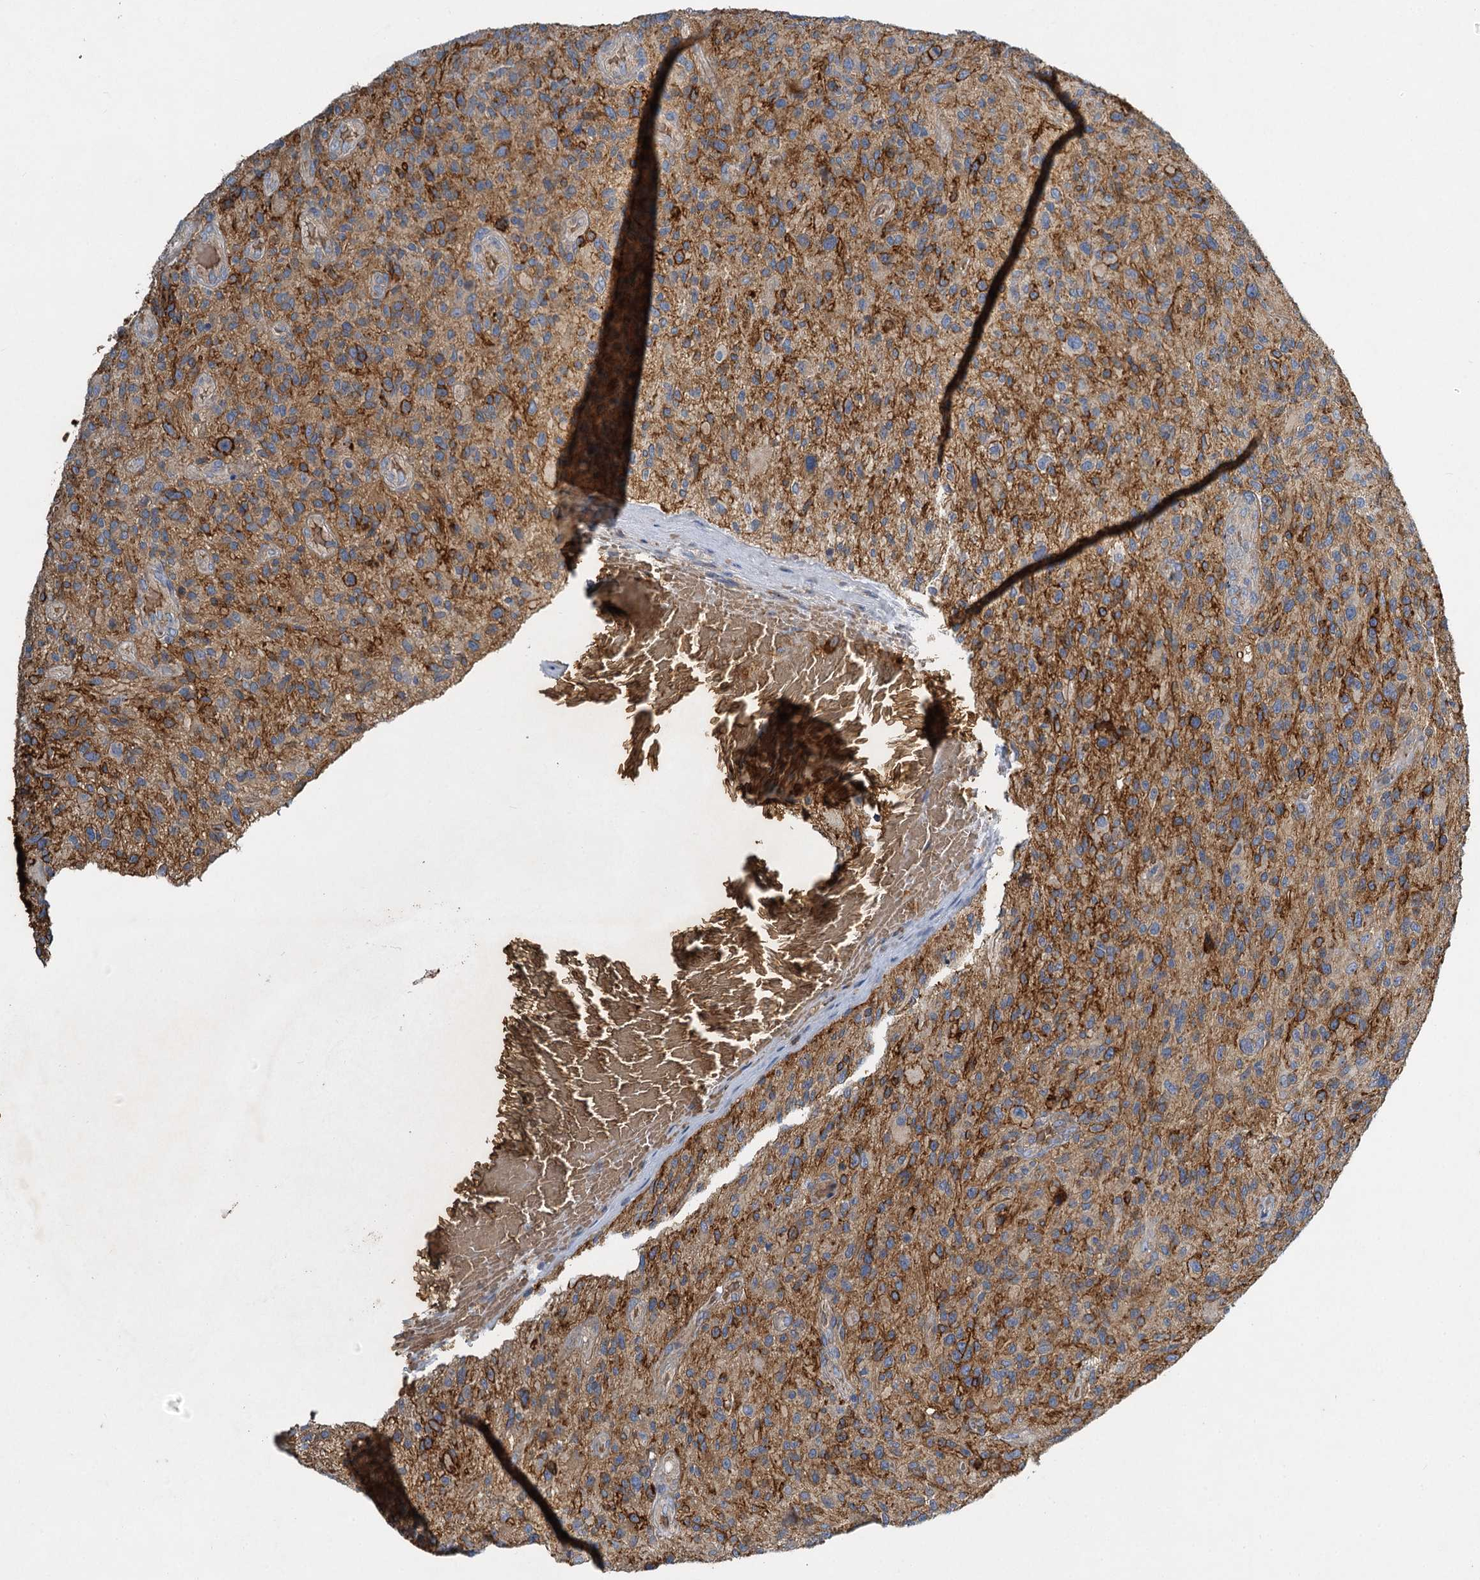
{"staining": {"intensity": "moderate", "quantity": "25%-75%", "location": "cytoplasmic/membranous"}, "tissue": "glioma", "cell_type": "Tumor cells", "image_type": "cancer", "snomed": [{"axis": "morphology", "description": "Glioma, malignant, High grade"}, {"axis": "topography", "description": "Brain"}], "caption": "High-grade glioma (malignant) stained with a brown dye shows moderate cytoplasmic/membranous positive staining in approximately 25%-75% of tumor cells.", "gene": "BCS1L", "patient": {"sex": "male", "age": 47}}